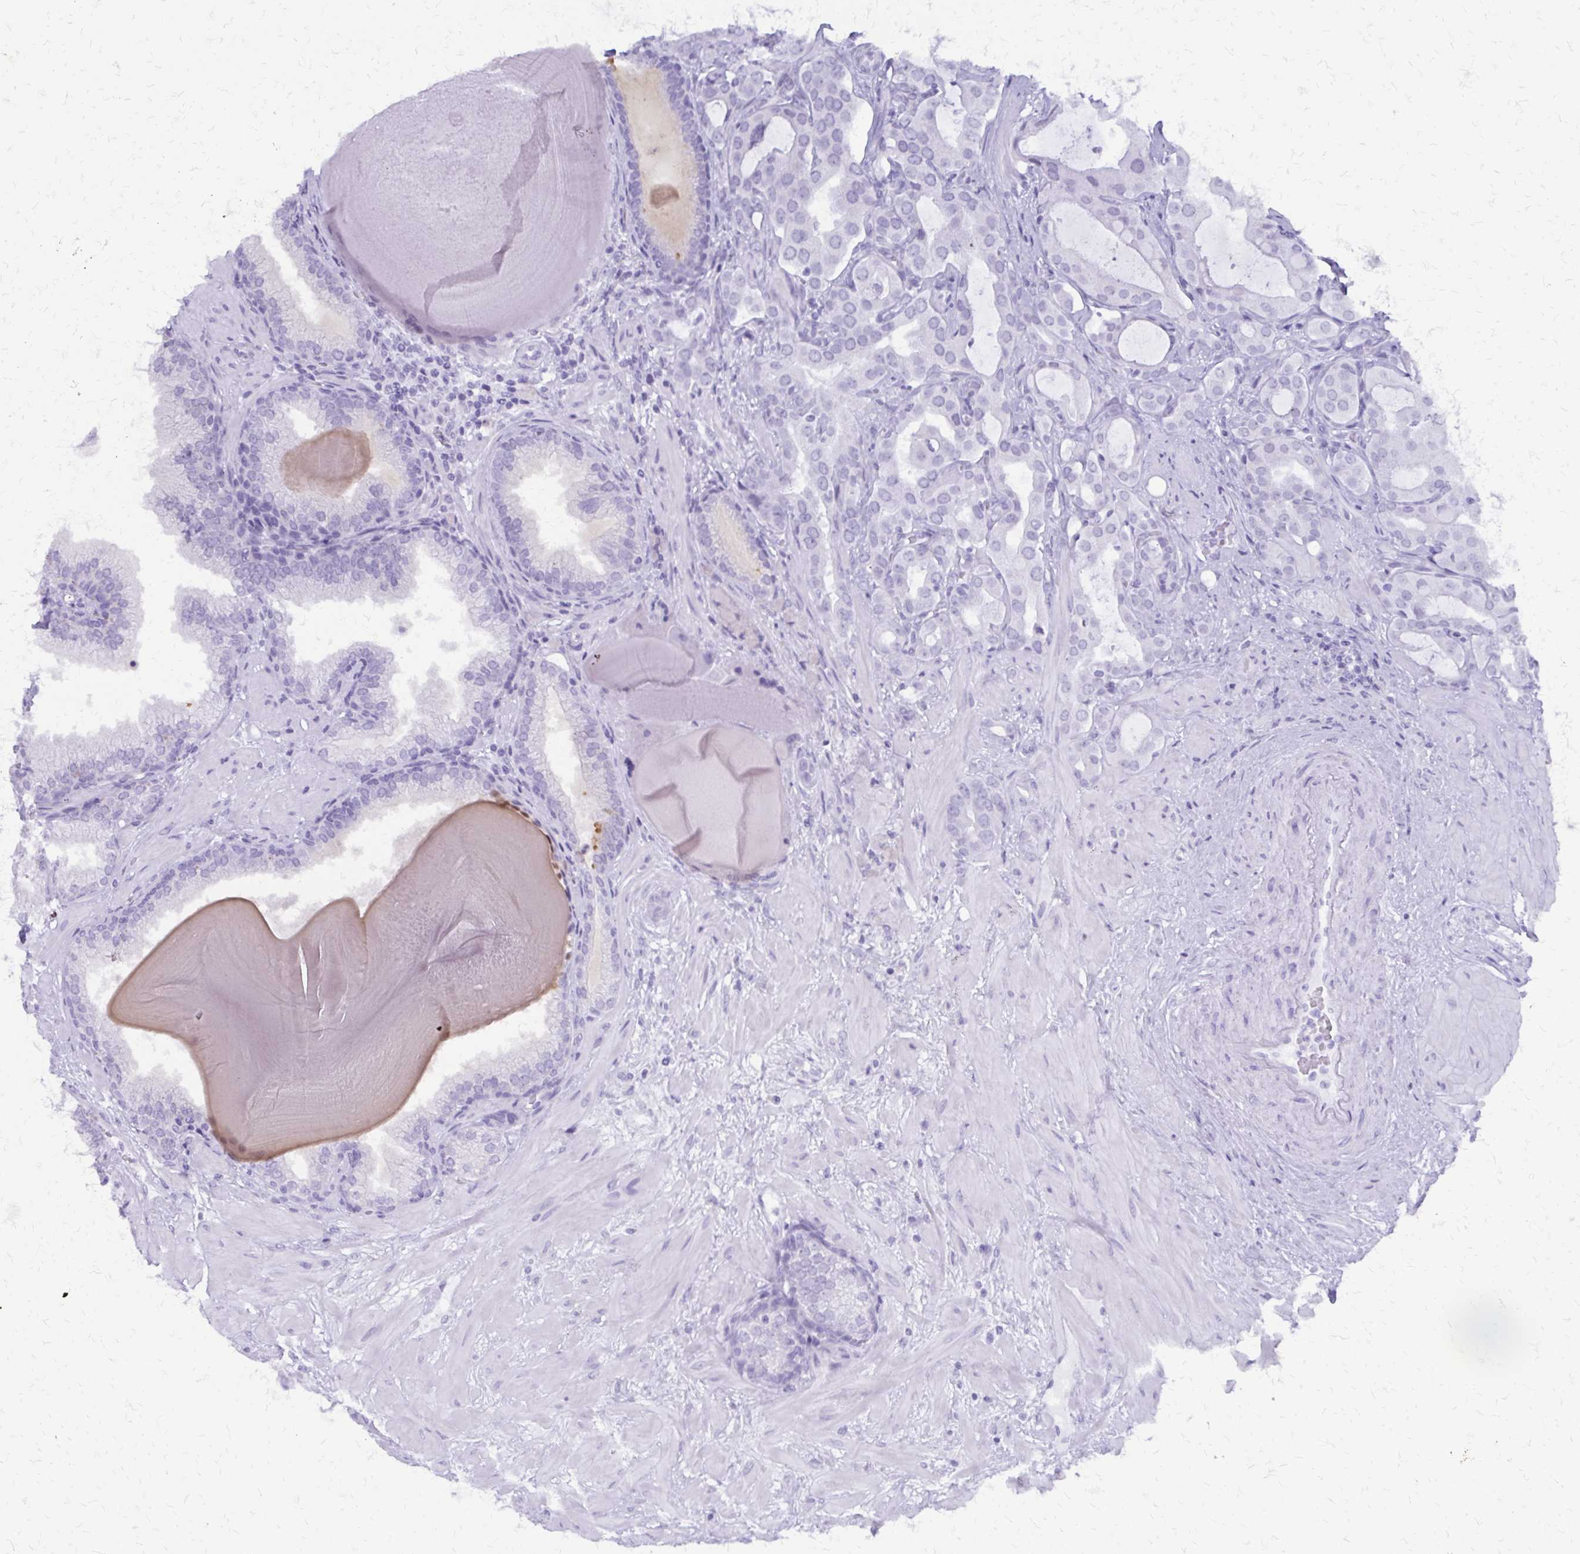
{"staining": {"intensity": "negative", "quantity": "none", "location": "none"}, "tissue": "prostate cancer", "cell_type": "Tumor cells", "image_type": "cancer", "snomed": [{"axis": "morphology", "description": "Adenocarcinoma, Low grade"}, {"axis": "topography", "description": "Prostate"}], "caption": "Micrograph shows no protein positivity in tumor cells of prostate cancer (adenocarcinoma (low-grade)) tissue.", "gene": "FAM162B", "patient": {"sex": "male", "age": 57}}